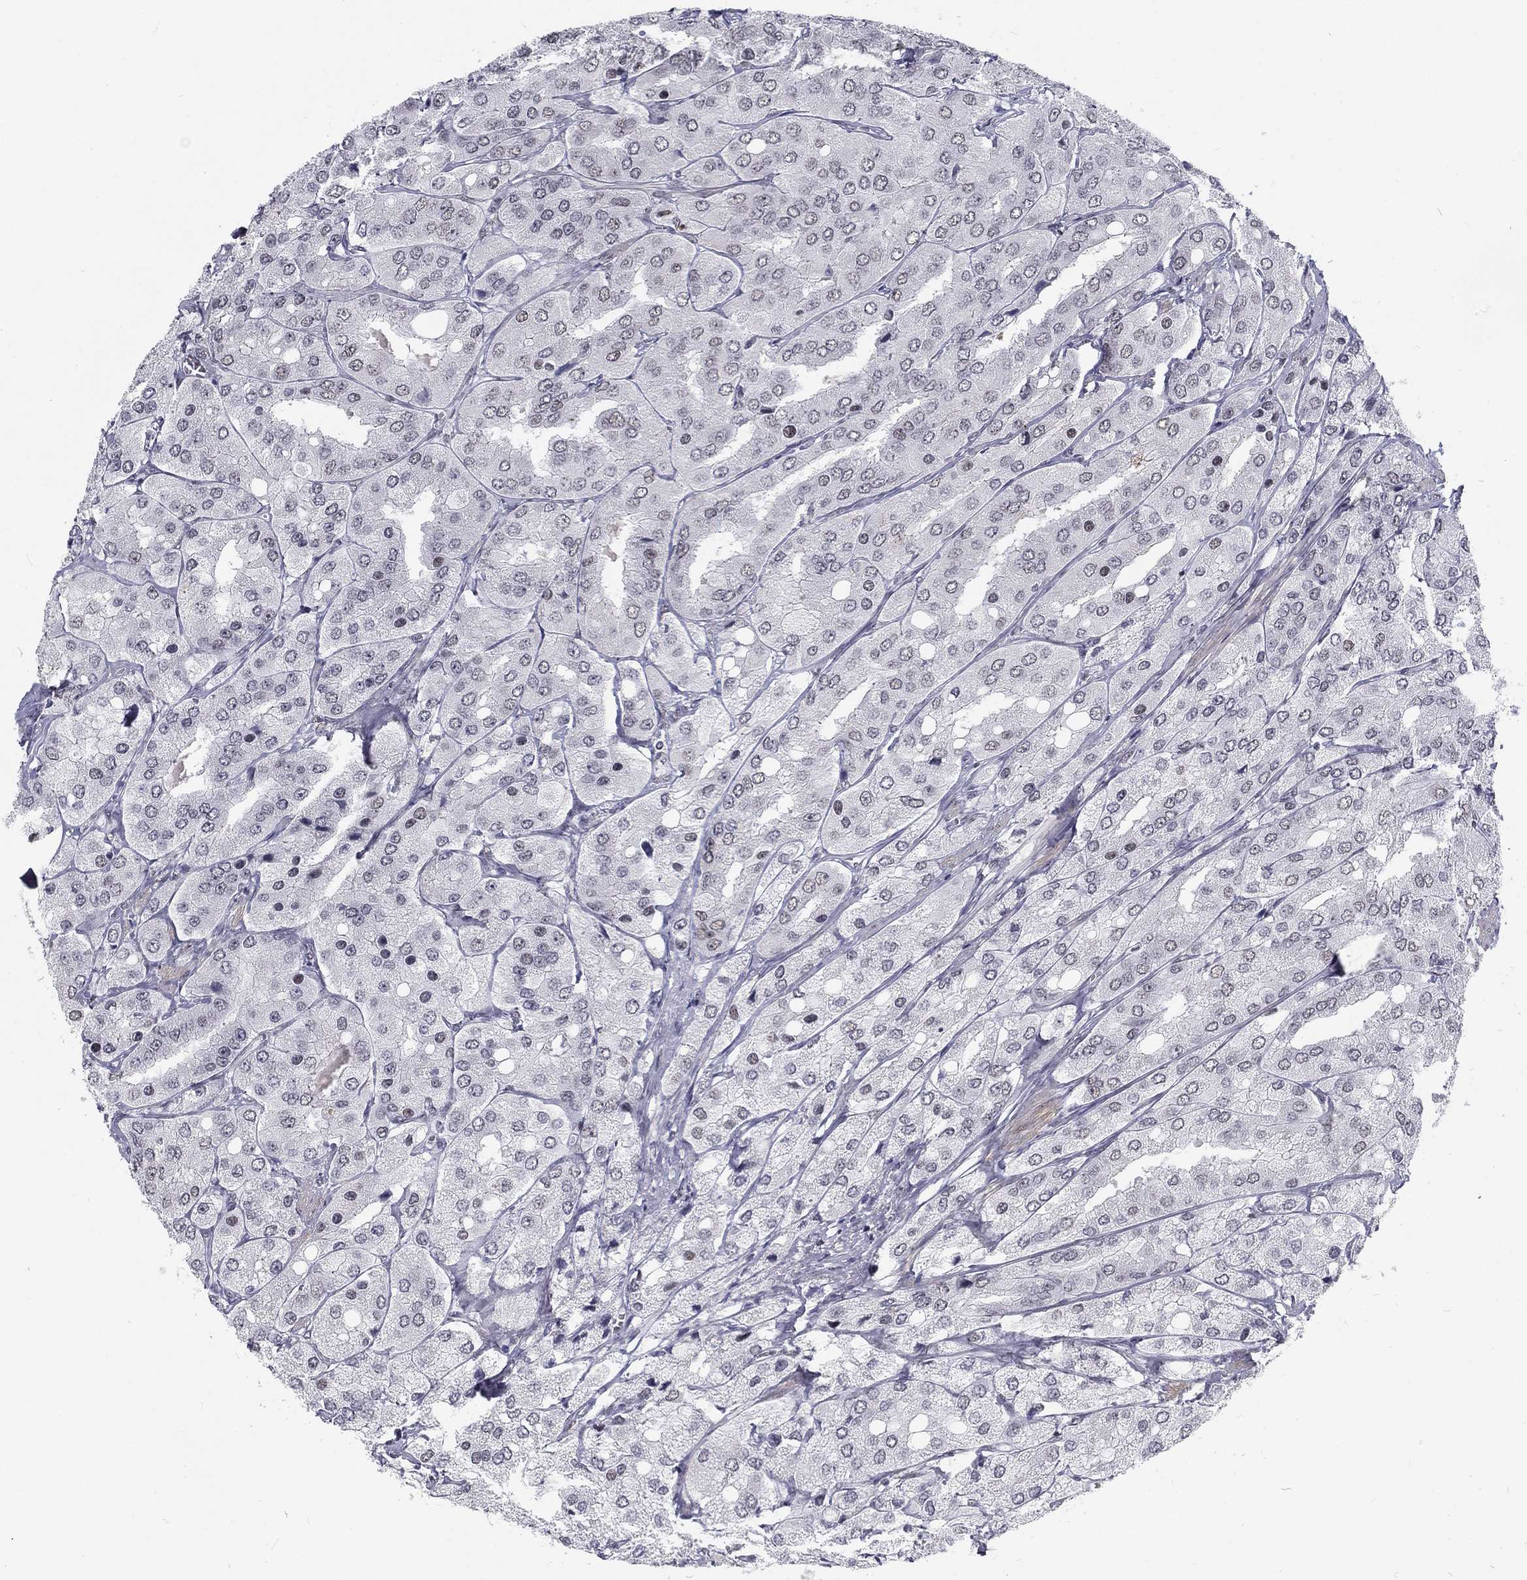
{"staining": {"intensity": "moderate", "quantity": "<25%", "location": "nuclear"}, "tissue": "prostate cancer", "cell_type": "Tumor cells", "image_type": "cancer", "snomed": [{"axis": "morphology", "description": "Adenocarcinoma, Low grade"}, {"axis": "topography", "description": "Prostate"}], "caption": "Brown immunohistochemical staining in human low-grade adenocarcinoma (prostate) shows moderate nuclear staining in about <25% of tumor cells. (DAB IHC, brown staining for protein, blue staining for nuclei).", "gene": "SNORC", "patient": {"sex": "male", "age": 69}}